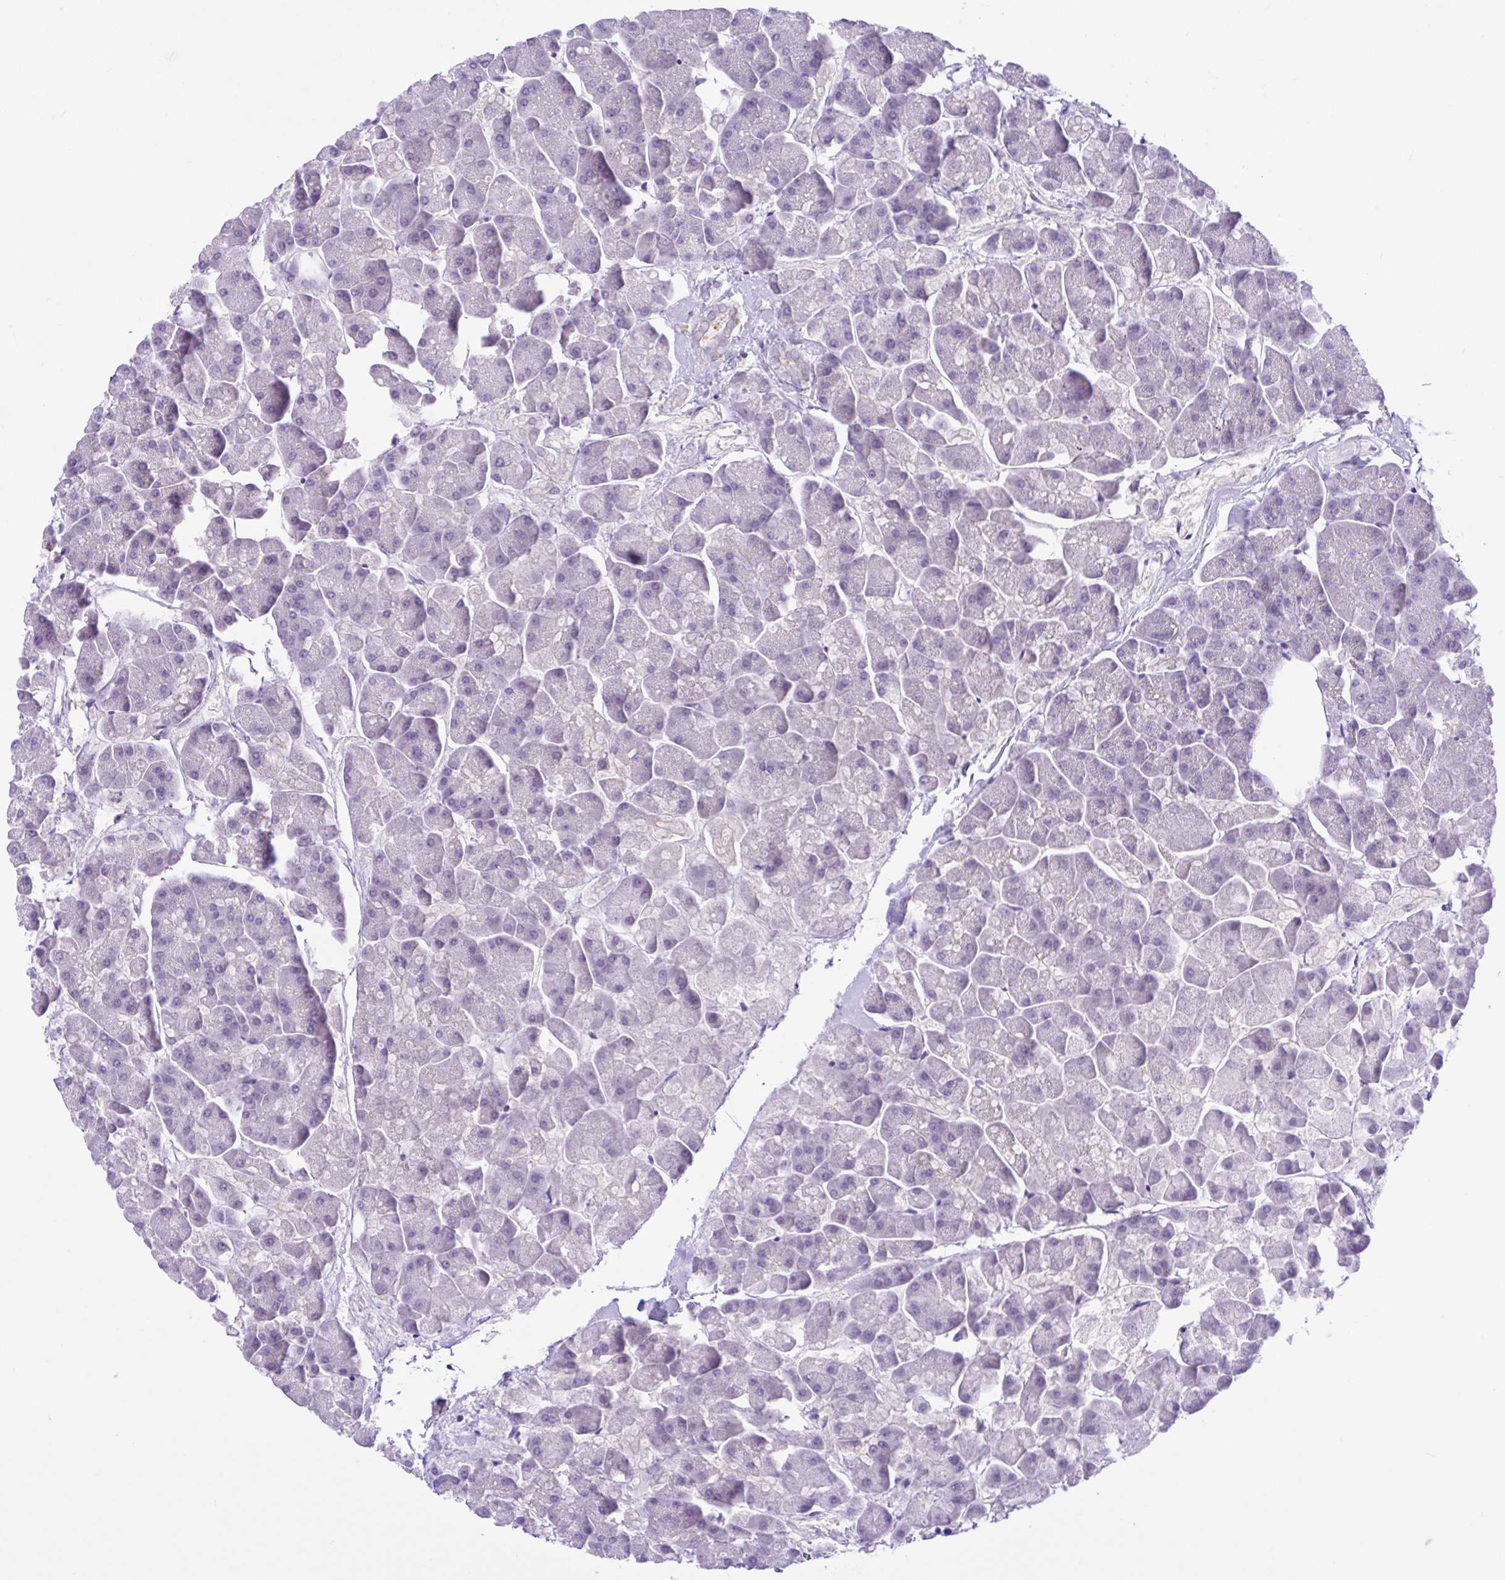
{"staining": {"intensity": "negative", "quantity": "none", "location": "none"}, "tissue": "pancreas", "cell_type": "Exocrine glandular cells", "image_type": "normal", "snomed": [{"axis": "morphology", "description": "Normal tissue, NOS"}, {"axis": "topography", "description": "Pancreas"}, {"axis": "topography", "description": "Peripheral nerve tissue"}], "caption": "The immunohistochemistry image has no significant expression in exocrine glandular cells of pancreas.", "gene": "ANO4", "patient": {"sex": "male", "age": 54}}